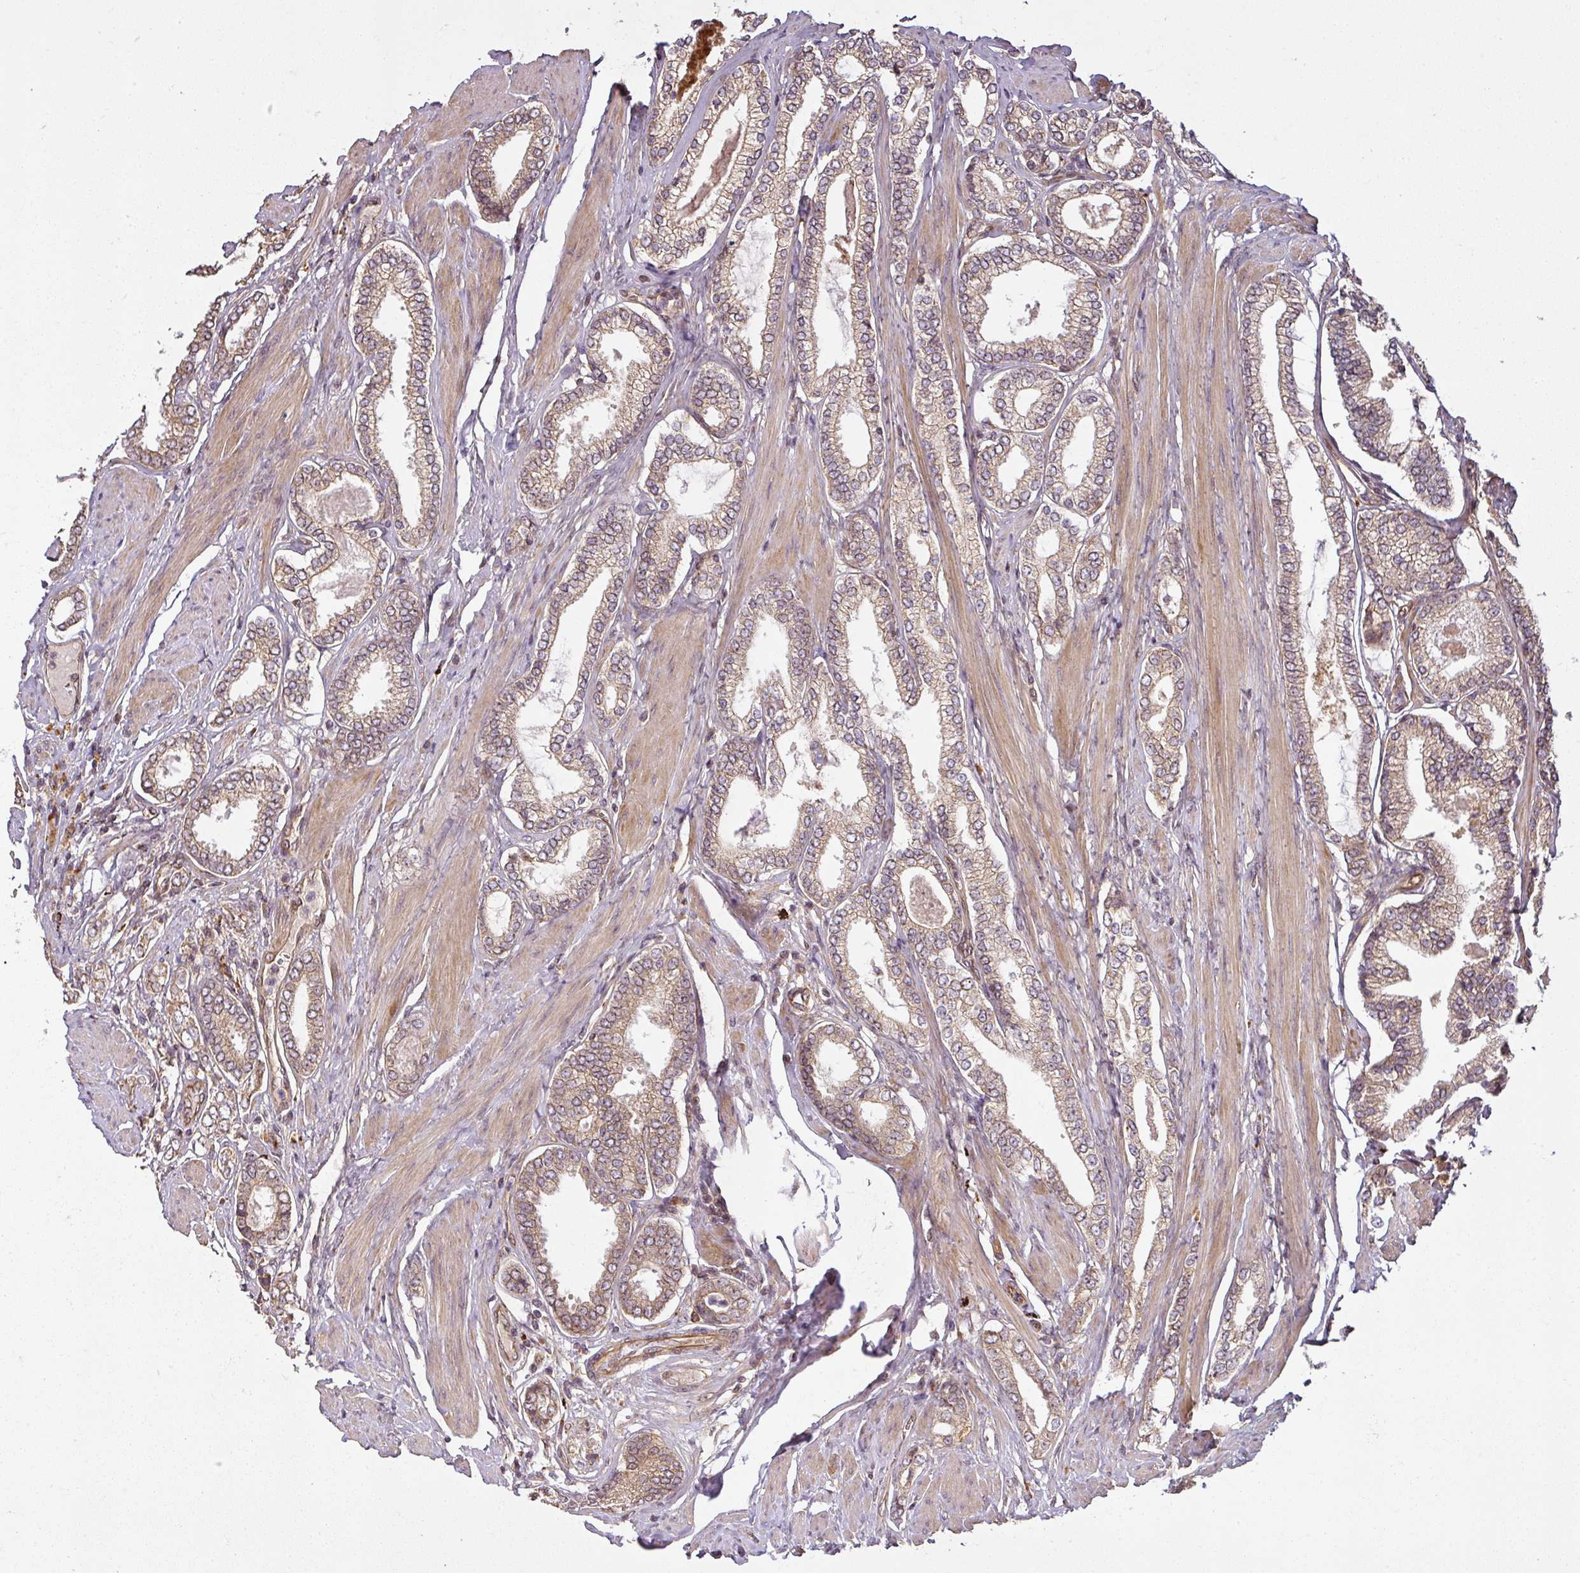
{"staining": {"intensity": "weak", "quantity": ">75%", "location": "cytoplasmic/membranous"}, "tissue": "prostate cancer", "cell_type": "Tumor cells", "image_type": "cancer", "snomed": [{"axis": "morphology", "description": "Adenocarcinoma, High grade"}, {"axis": "topography", "description": "Prostate"}], "caption": "This photomicrograph shows immunohistochemistry staining of prostate adenocarcinoma (high-grade), with low weak cytoplasmic/membranous positivity in approximately >75% of tumor cells.", "gene": "DIMT1", "patient": {"sex": "male", "age": 71}}